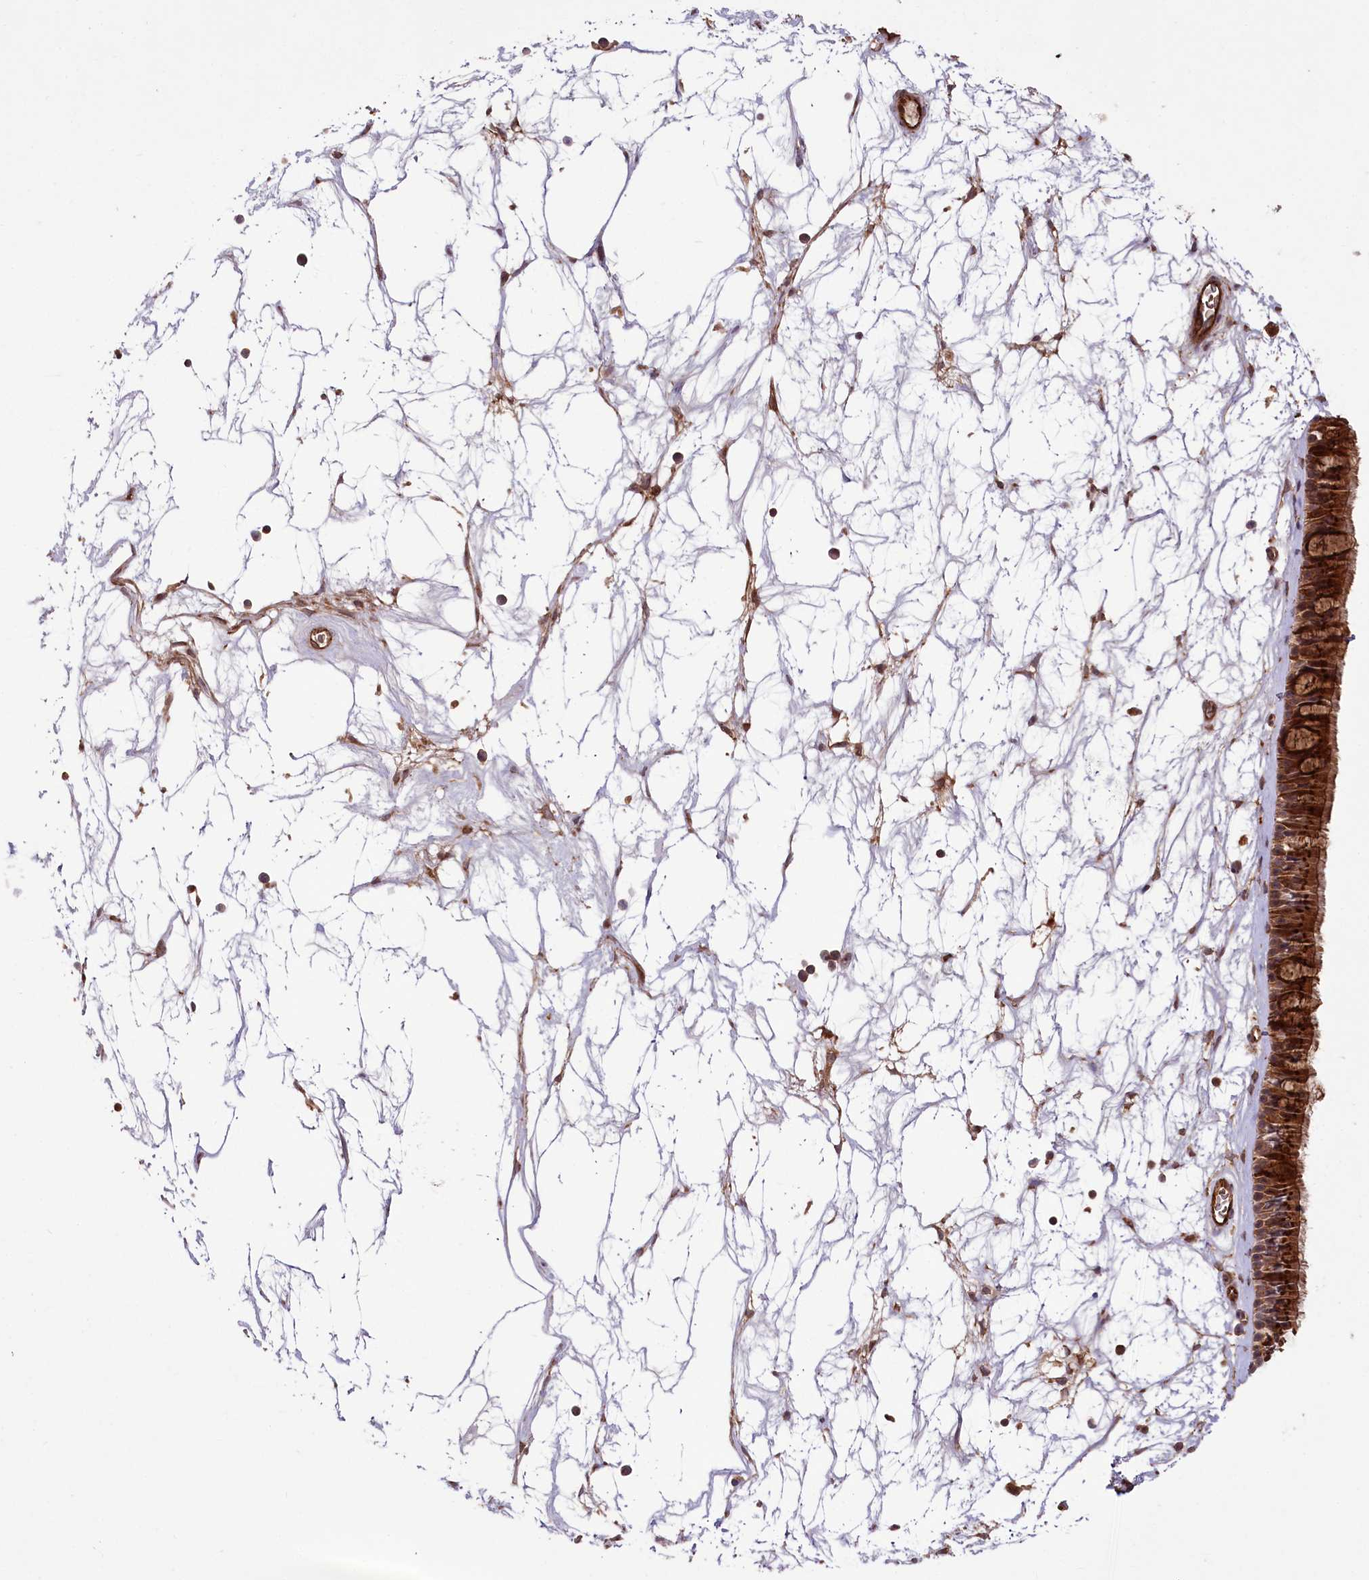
{"staining": {"intensity": "strong", "quantity": ">75%", "location": "cytoplasmic/membranous"}, "tissue": "nasopharynx", "cell_type": "Respiratory epithelial cells", "image_type": "normal", "snomed": [{"axis": "morphology", "description": "Normal tissue, NOS"}, {"axis": "topography", "description": "Nasopharynx"}], "caption": "Nasopharynx stained for a protein shows strong cytoplasmic/membranous positivity in respiratory epithelial cells. The staining is performed using DAB brown chromogen to label protein expression. The nuclei are counter-stained blue using hematoxylin.", "gene": "CARD19", "patient": {"sex": "male", "age": 64}}